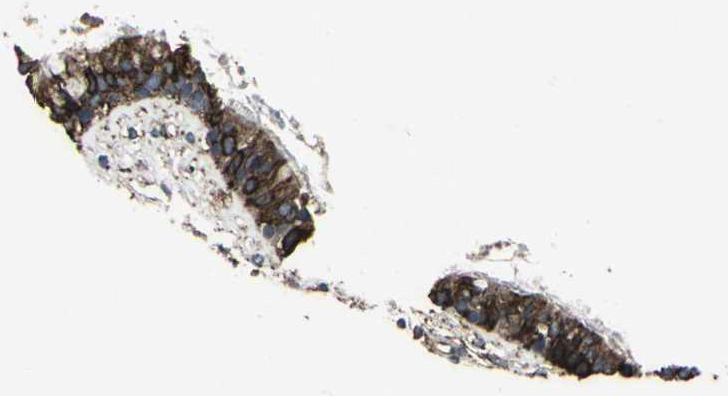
{"staining": {"intensity": "strong", "quantity": ">75%", "location": "cytoplasmic/membranous"}, "tissue": "nasopharynx", "cell_type": "Respiratory epithelial cells", "image_type": "normal", "snomed": [{"axis": "morphology", "description": "Normal tissue, NOS"}, {"axis": "topography", "description": "Nasopharynx"}], "caption": "Immunohistochemistry (IHC) (DAB (3,3'-diaminobenzidine)) staining of unremarkable nasopharynx exhibits strong cytoplasmic/membranous protein staining in about >75% of respiratory epithelial cells. Using DAB (brown) and hematoxylin (blue) stains, captured at high magnification using brightfield microscopy.", "gene": "CCR9", "patient": {"sex": "male", "age": 21}}